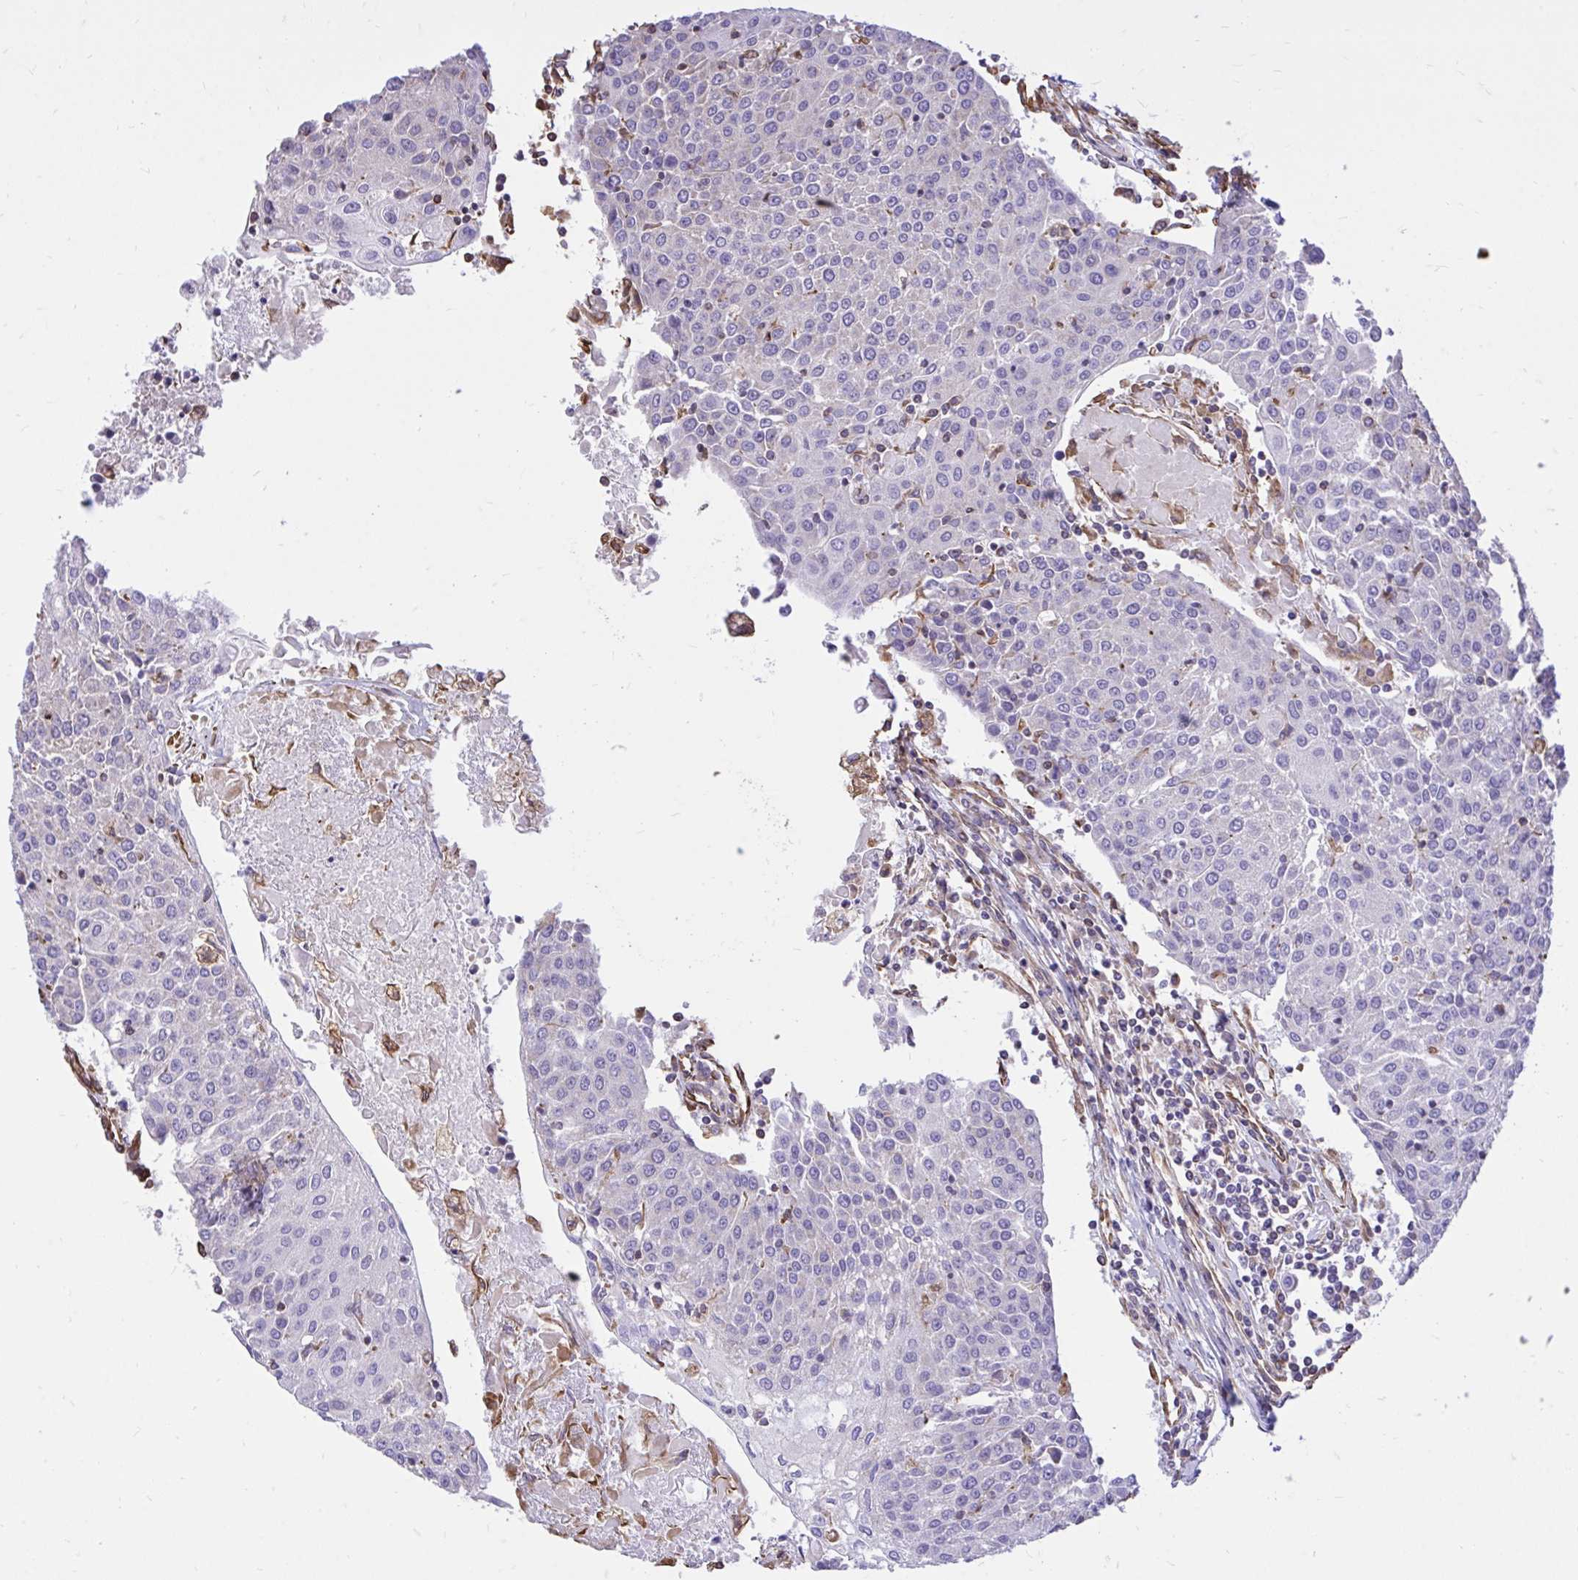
{"staining": {"intensity": "negative", "quantity": "none", "location": "none"}, "tissue": "urothelial cancer", "cell_type": "Tumor cells", "image_type": "cancer", "snomed": [{"axis": "morphology", "description": "Urothelial carcinoma, High grade"}, {"axis": "topography", "description": "Urinary bladder"}], "caption": "Histopathology image shows no protein positivity in tumor cells of urothelial carcinoma (high-grade) tissue. Brightfield microscopy of immunohistochemistry stained with DAB (3,3'-diaminobenzidine) (brown) and hematoxylin (blue), captured at high magnification.", "gene": "RNF103", "patient": {"sex": "female", "age": 85}}